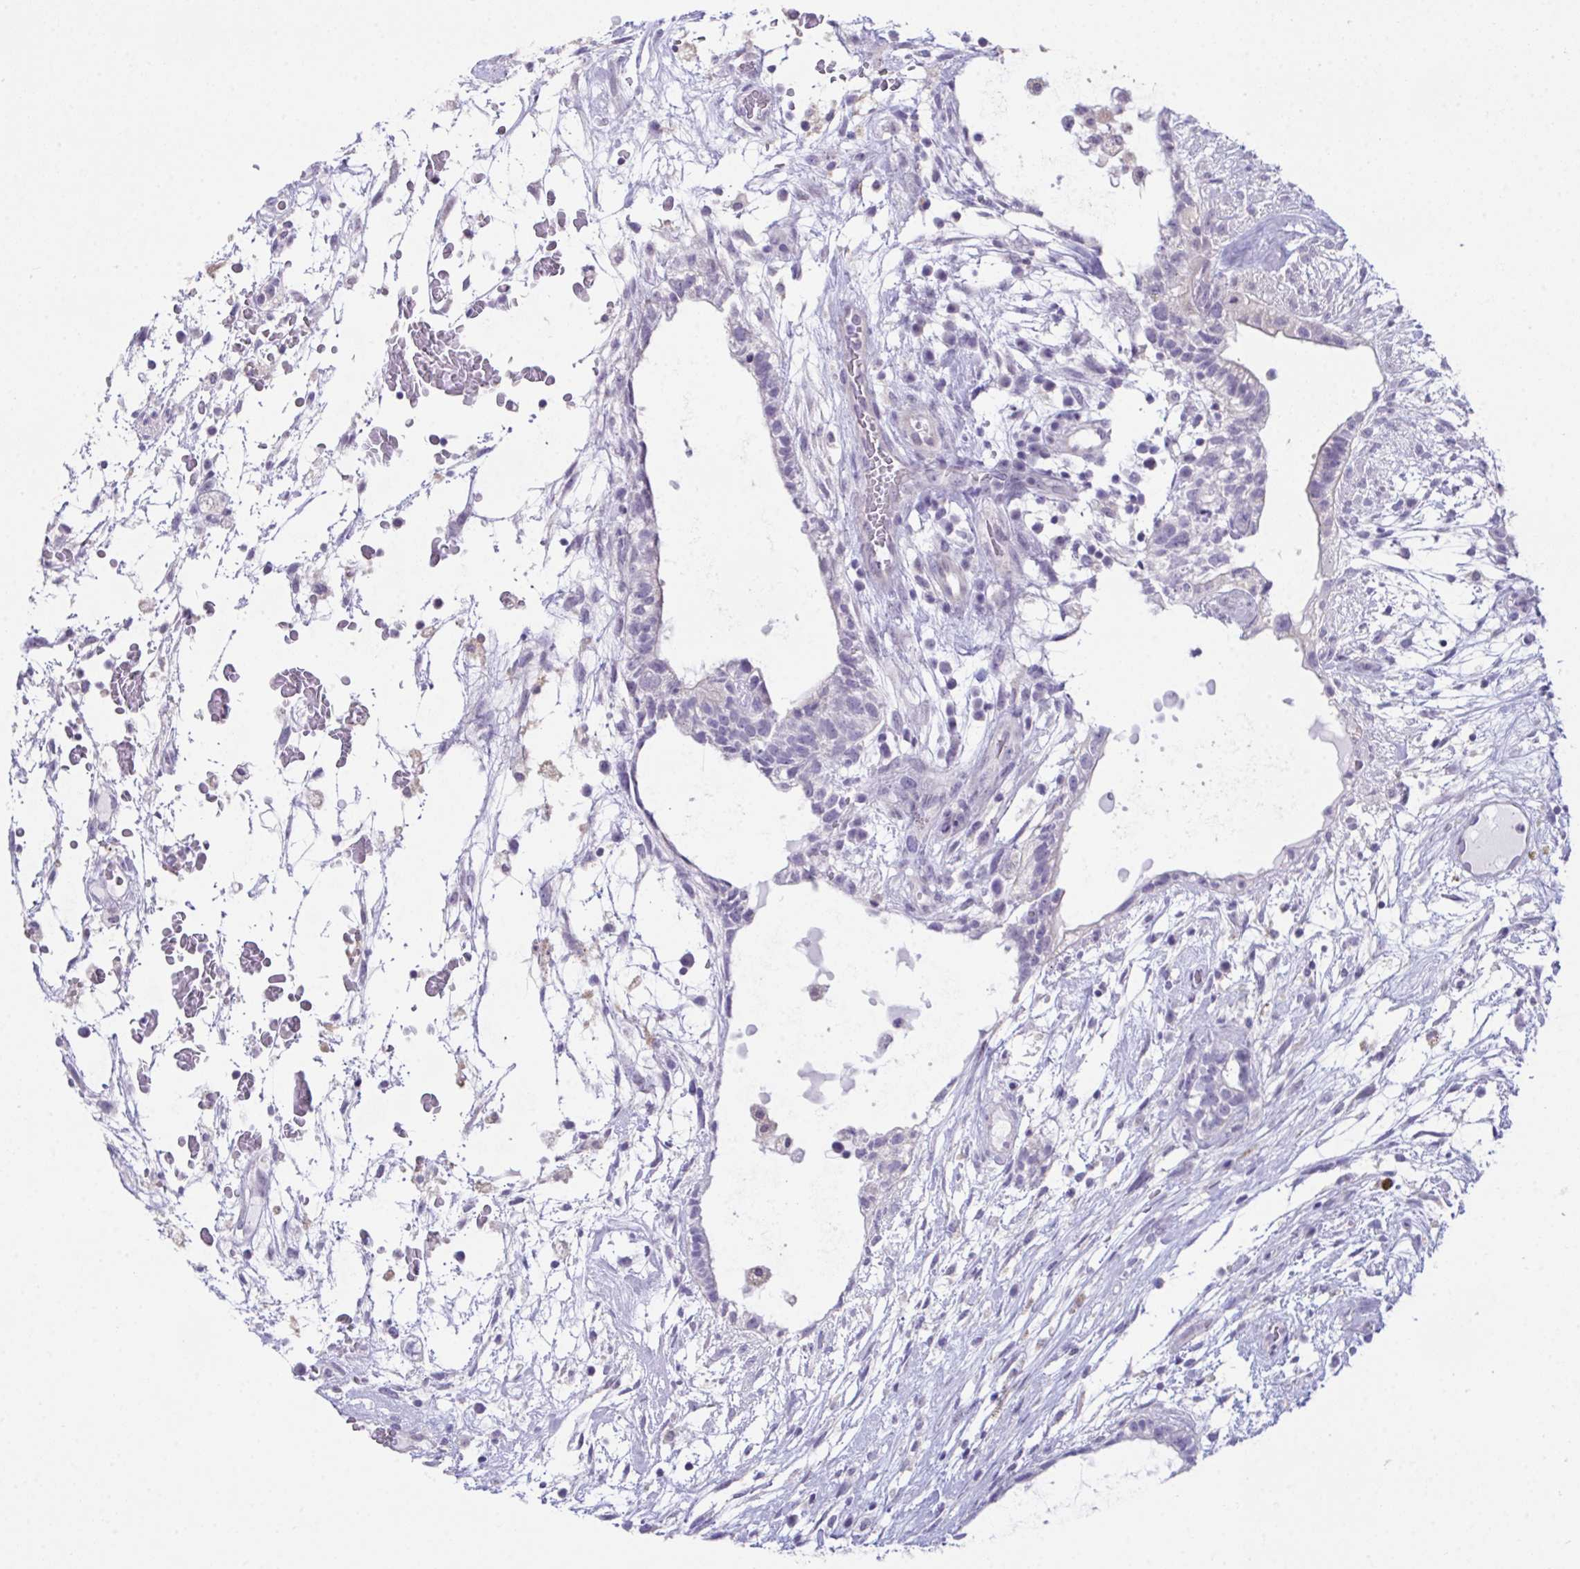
{"staining": {"intensity": "negative", "quantity": "none", "location": "none"}, "tissue": "testis cancer", "cell_type": "Tumor cells", "image_type": "cancer", "snomed": [{"axis": "morphology", "description": "Carcinoma, Embryonal, NOS"}, {"axis": "topography", "description": "Testis"}], "caption": "Tumor cells are negative for brown protein staining in testis cancer.", "gene": "ATP6V0D2", "patient": {"sex": "male", "age": 32}}